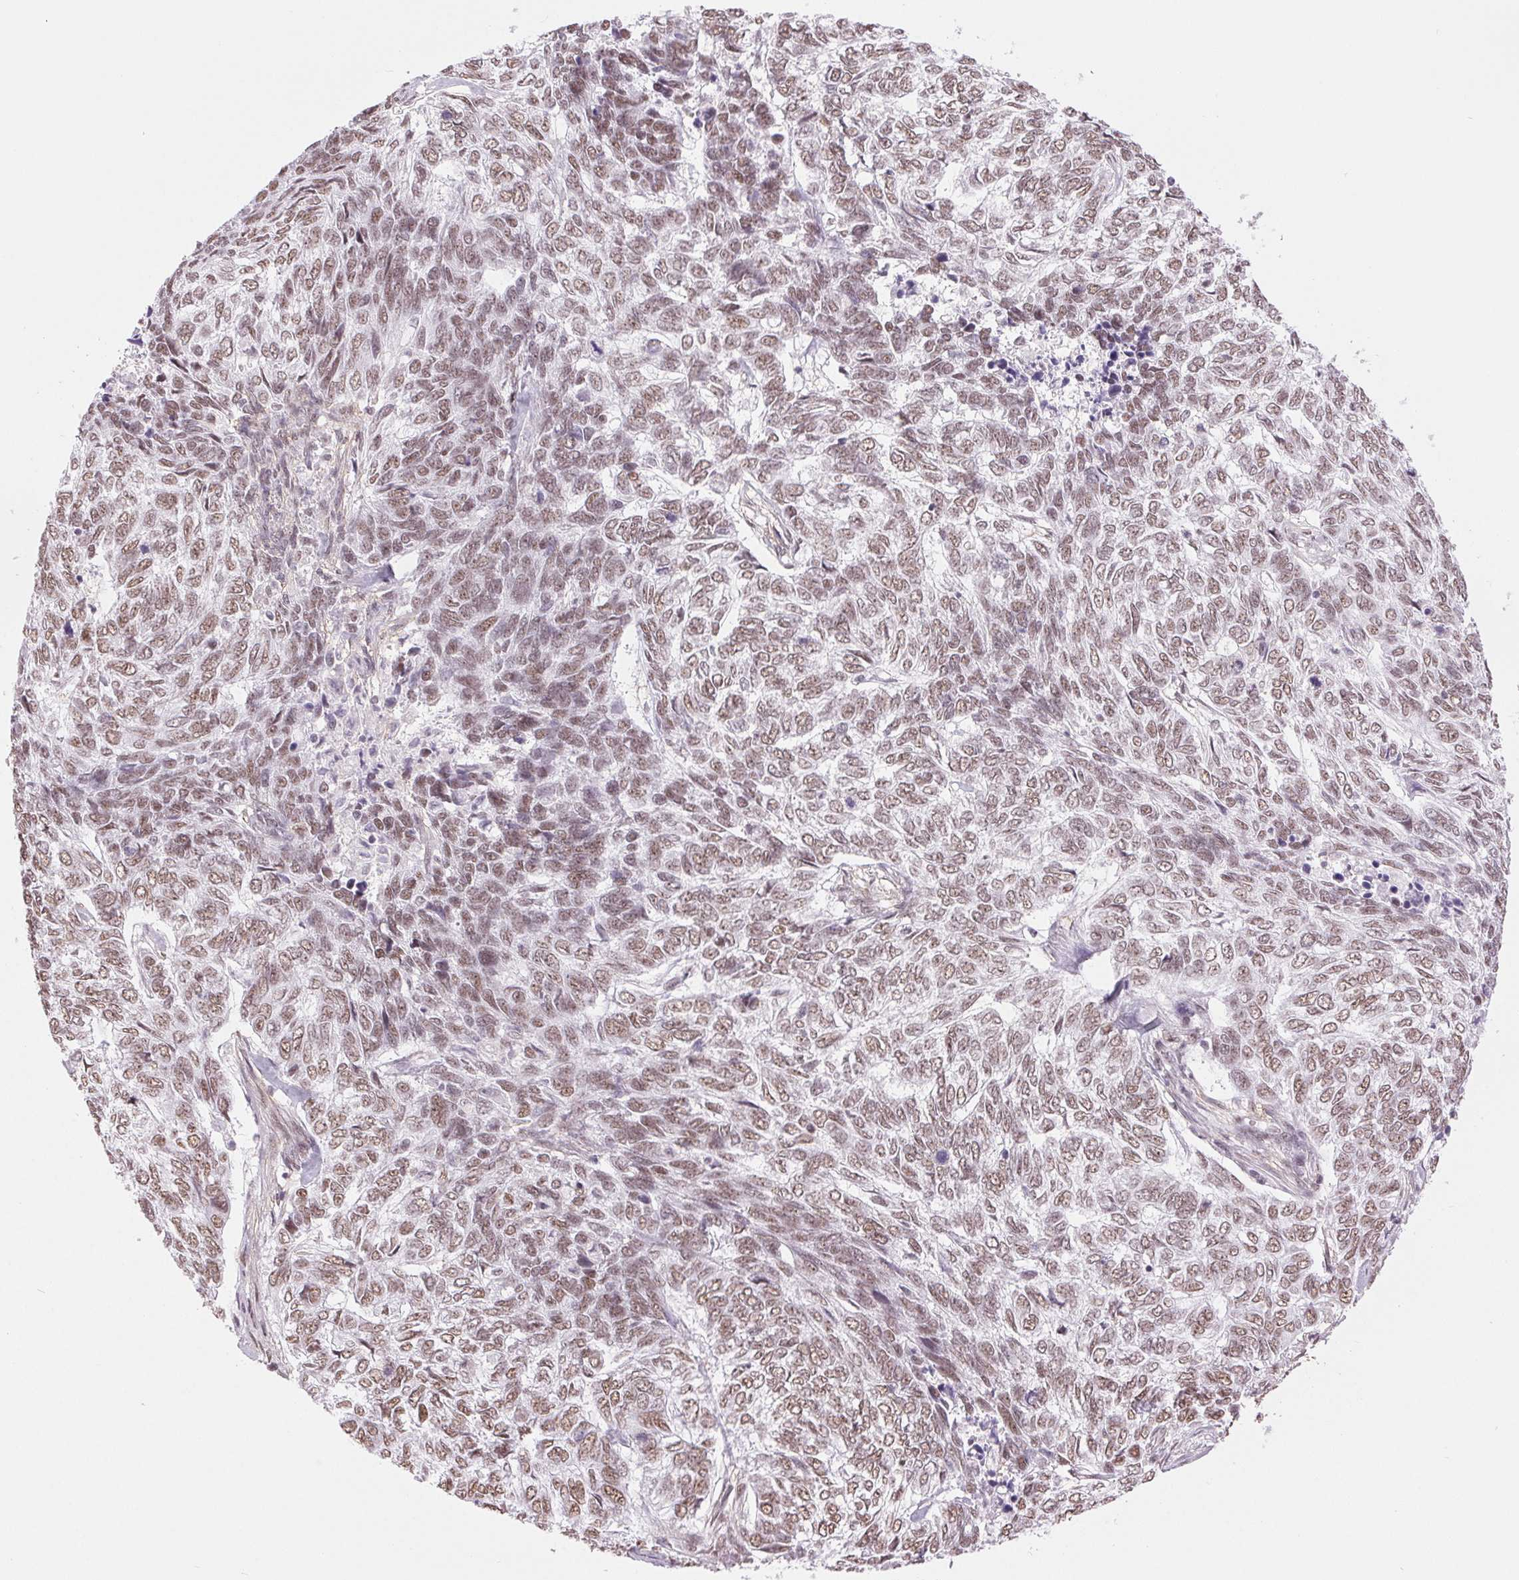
{"staining": {"intensity": "weak", "quantity": ">75%", "location": "nuclear"}, "tissue": "skin cancer", "cell_type": "Tumor cells", "image_type": "cancer", "snomed": [{"axis": "morphology", "description": "Basal cell carcinoma"}, {"axis": "topography", "description": "Skin"}], "caption": "A brown stain labels weak nuclear staining of a protein in human skin basal cell carcinoma tumor cells.", "gene": "ZFR2", "patient": {"sex": "female", "age": 65}}